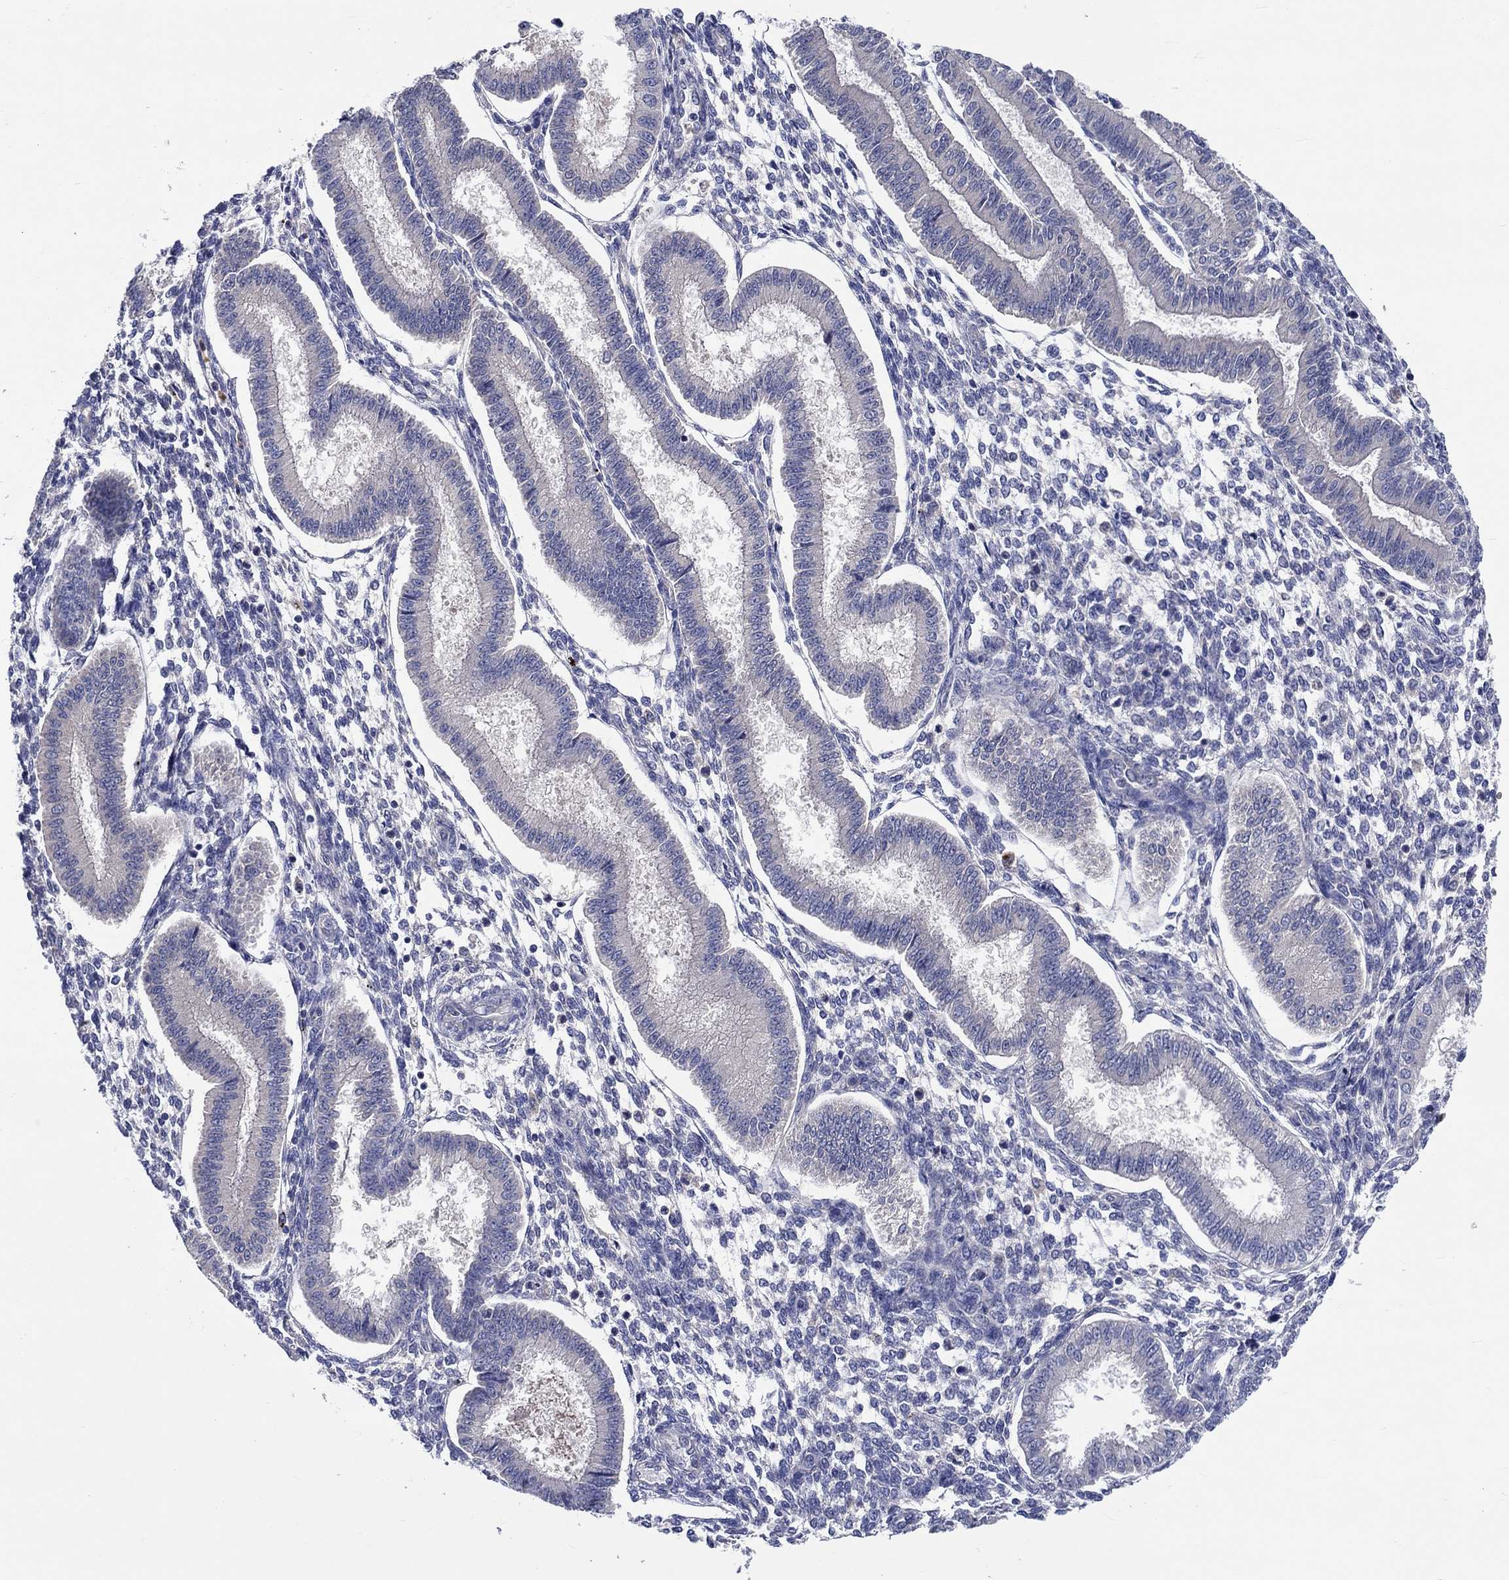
{"staining": {"intensity": "negative", "quantity": "none", "location": "none"}, "tissue": "endometrium", "cell_type": "Cells in endometrial stroma", "image_type": "normal", "snomed": [{"axis": "morphology", "description": "Normal tissue, NOS"}, {"axis": "topography", "description": "Endometrium"}], "caption": "Human endometrium stained for a protein using immunohistochemistry (IHC) exhibits no staining in cells in endometrial stroma.", "gene": "CHIT1", "patient": {"sex": "female", "age": 43}}